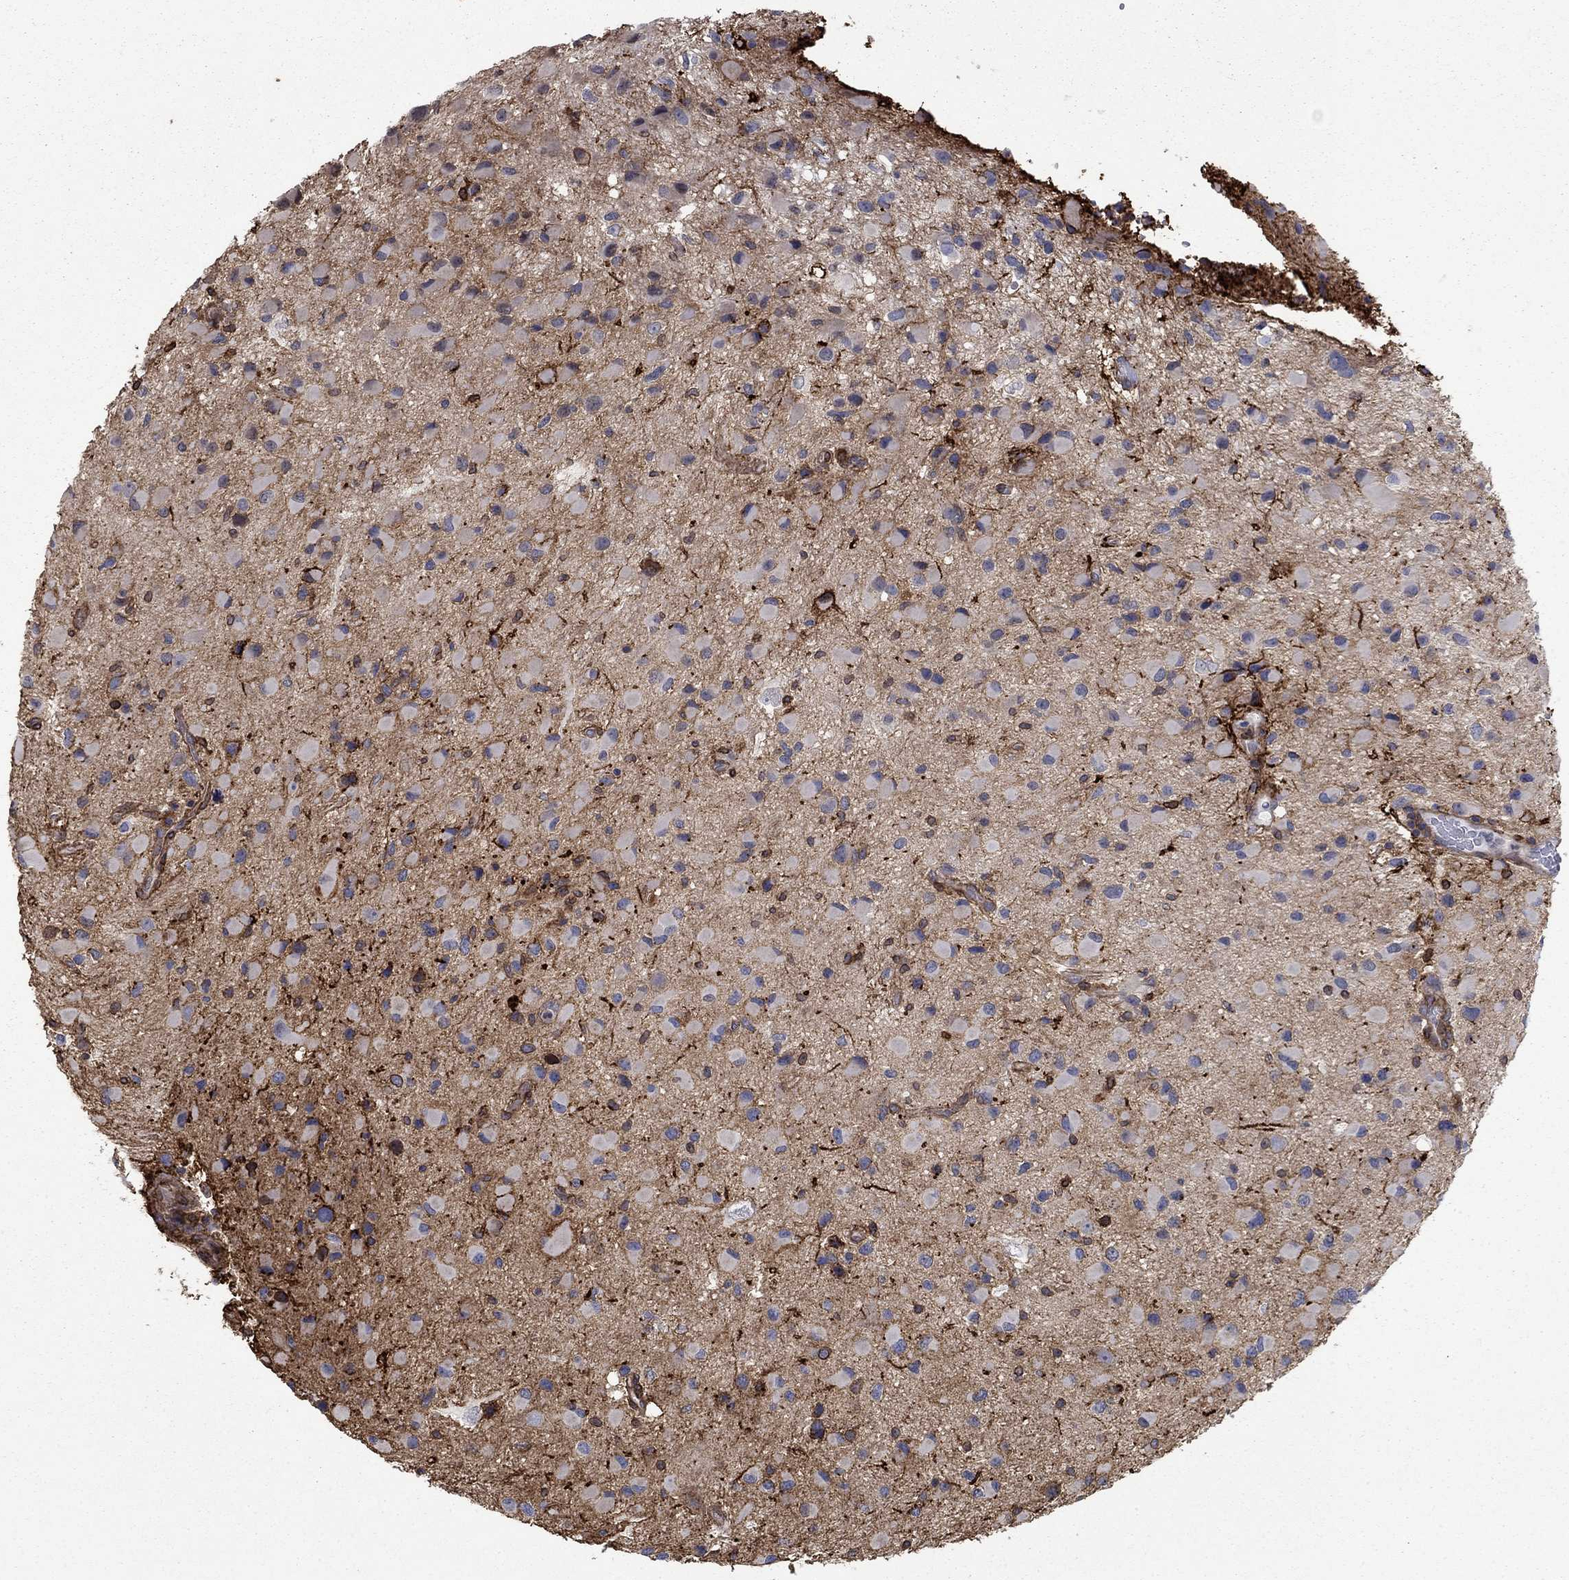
{"staining": {"intensity": "strong", "quantity": "<25%", "location": "cytoplasmic/membranous"}, "tissue": "glioma", "cell_type": "Tumor cells", "image_type": "cancer", "snomed": [{"axis": "morphology", "description": "Glioma, malignant, Low grade"}, {"axis": "topography", "description": "Brain"}], "caption": "About <25% of tumor cells in human malignant low-grade glioma exhibit strong cytoplasmic/membranous protein expression as visualized by brown immunohistochemical staining.", "gene": "PLAU", "patient": {"sex": "female", "age": 32}}